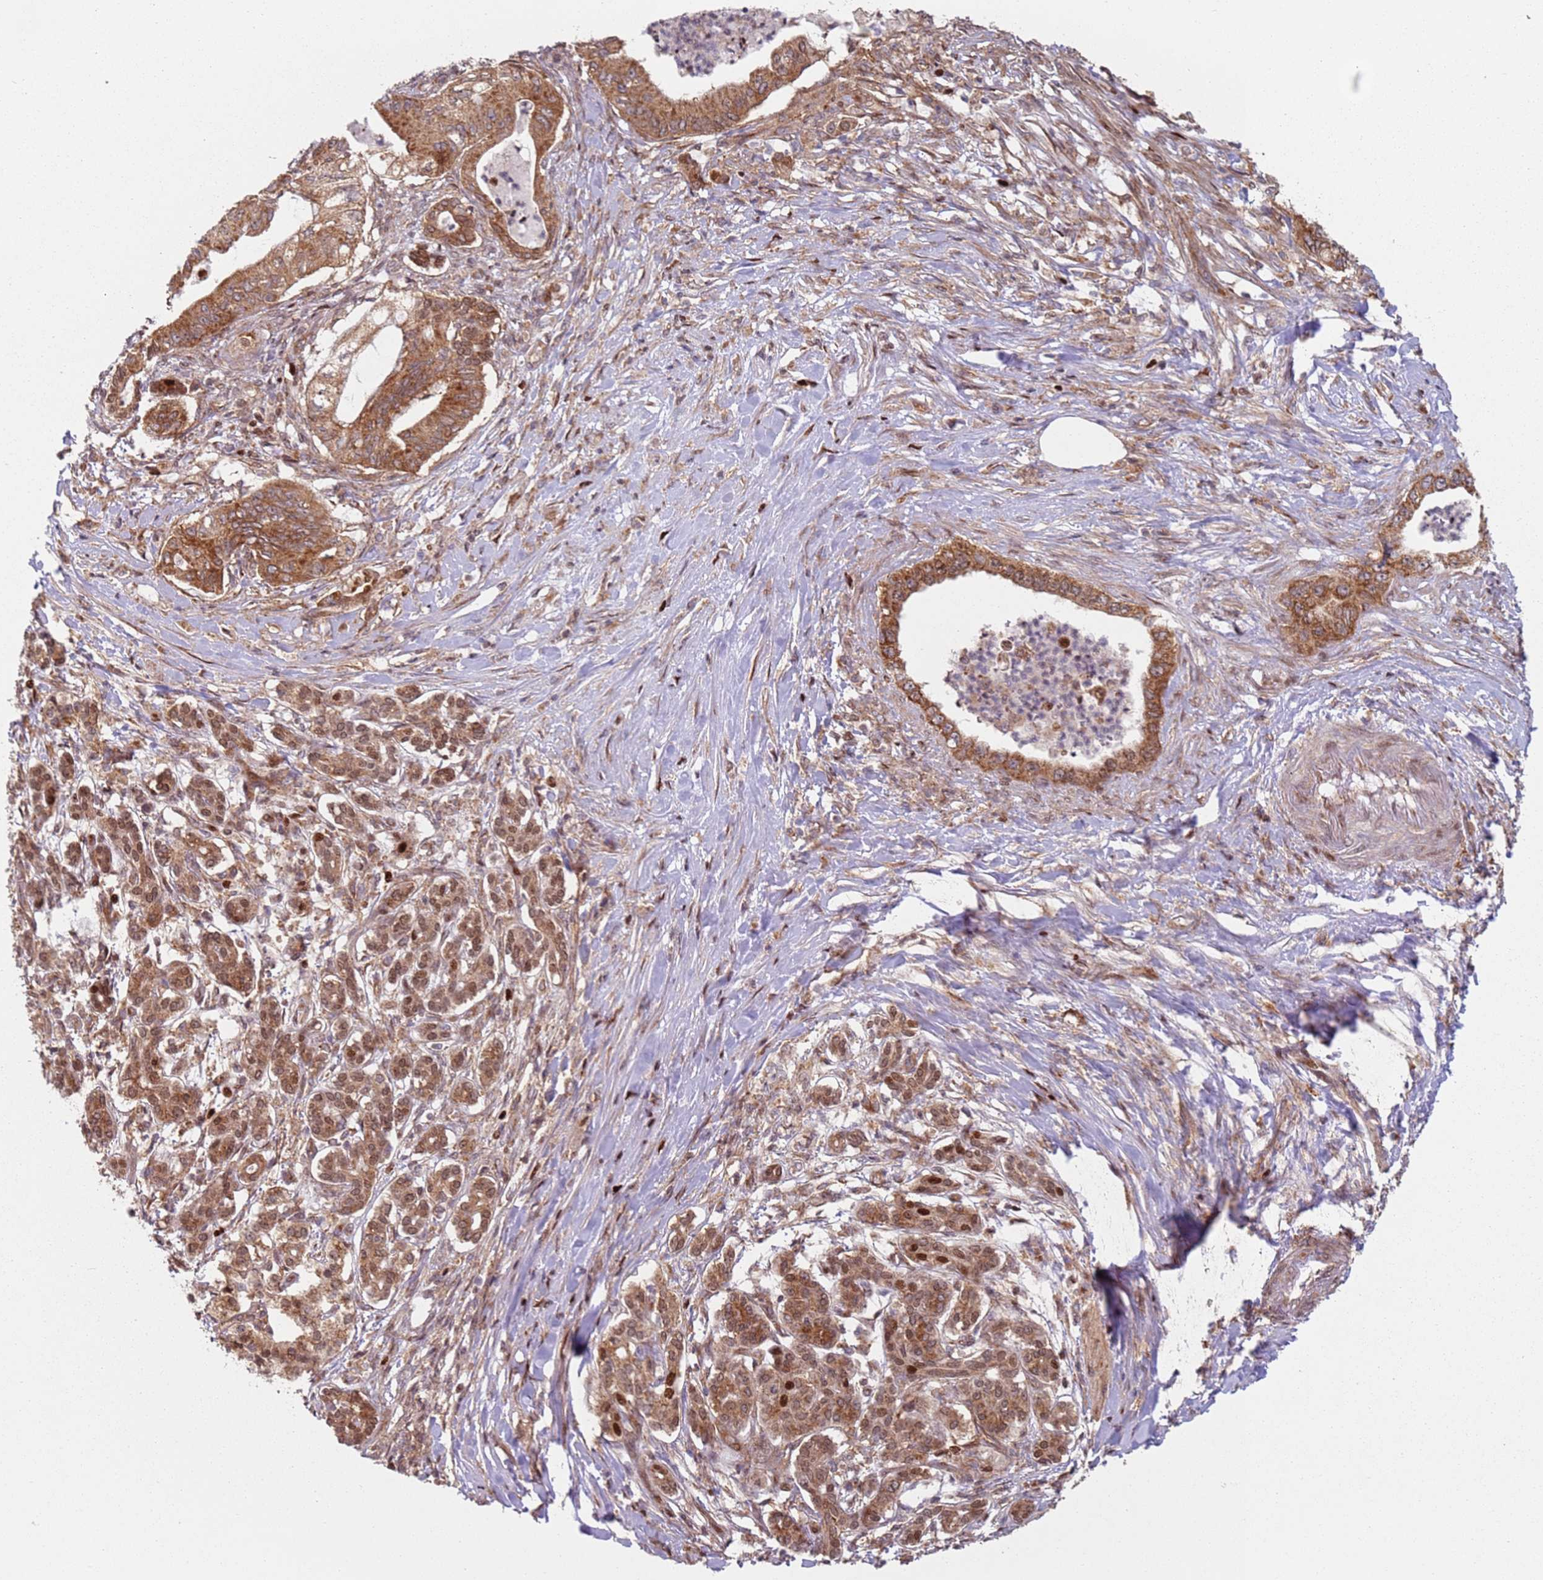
{"staining": {"intensity": "strong", "quantity": ">75%", "location": "cytoplasmic/membranous"}, "tissue": "pancreatic cancer", "cell_type": "Tumor cells", "image_type": "cancer", "snomed": [{"axis": "morphology", "description": "Adenocarcinoma, NOS"}, {"axis": "topography", "description": "Pancreas"}], "caption": "High-power microscopy captured an IHC micrograph of adenocarcinoma (pancreatic), revealing strong cytoplasmic/membranous staining in about >75% of tumor cells.", "gene": "HNRNPLL", "patient": {"sex": "male", "age": 58}}